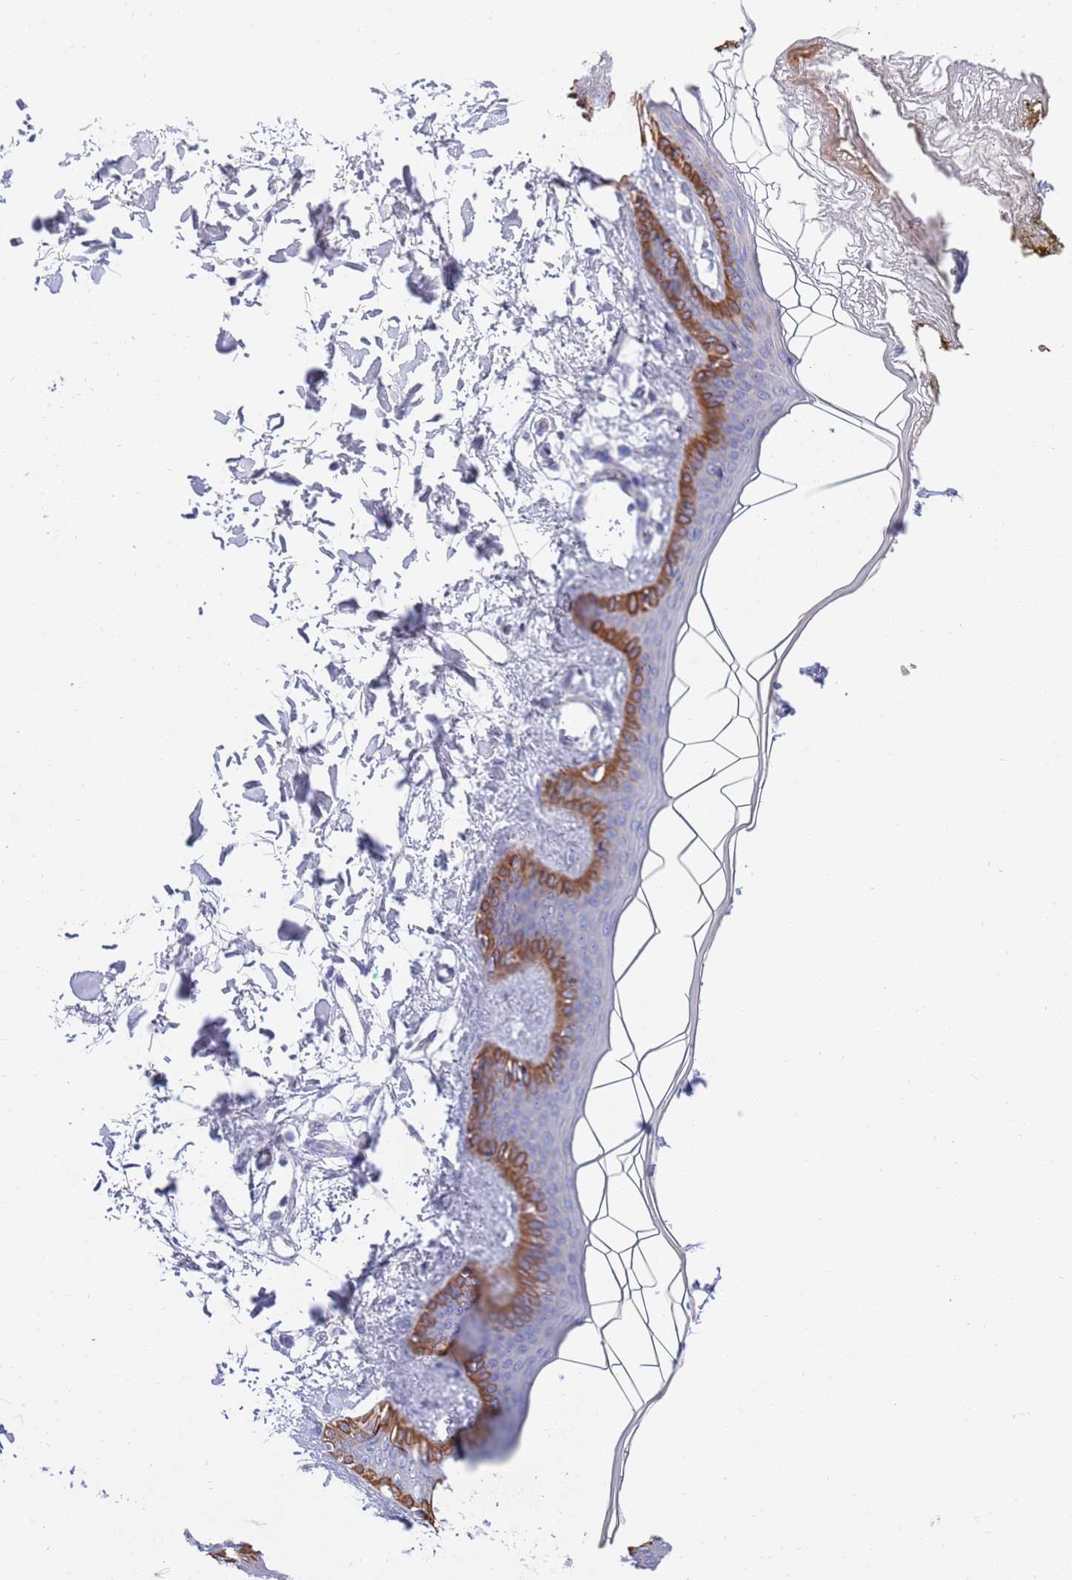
{"staining": {"intensity": "negative", "quantity": "none", "location": "none"}, "tissue": "skin", "cell_type": "Fibroblasts", "image_type": "normal", "snomed": [{"axis": "morphology", "description": "Normal tissue, NOS"}, {"axis": "topography", "description": "Skin"}], "caption": "Fibroblasts show no significant protein positivity in unremarkable skin. (Immunohistochemistry (ihc), brightfield microscopy, high magnification).", "gene": "EMC8", "patient": {"sex": "female", "age": 34}}